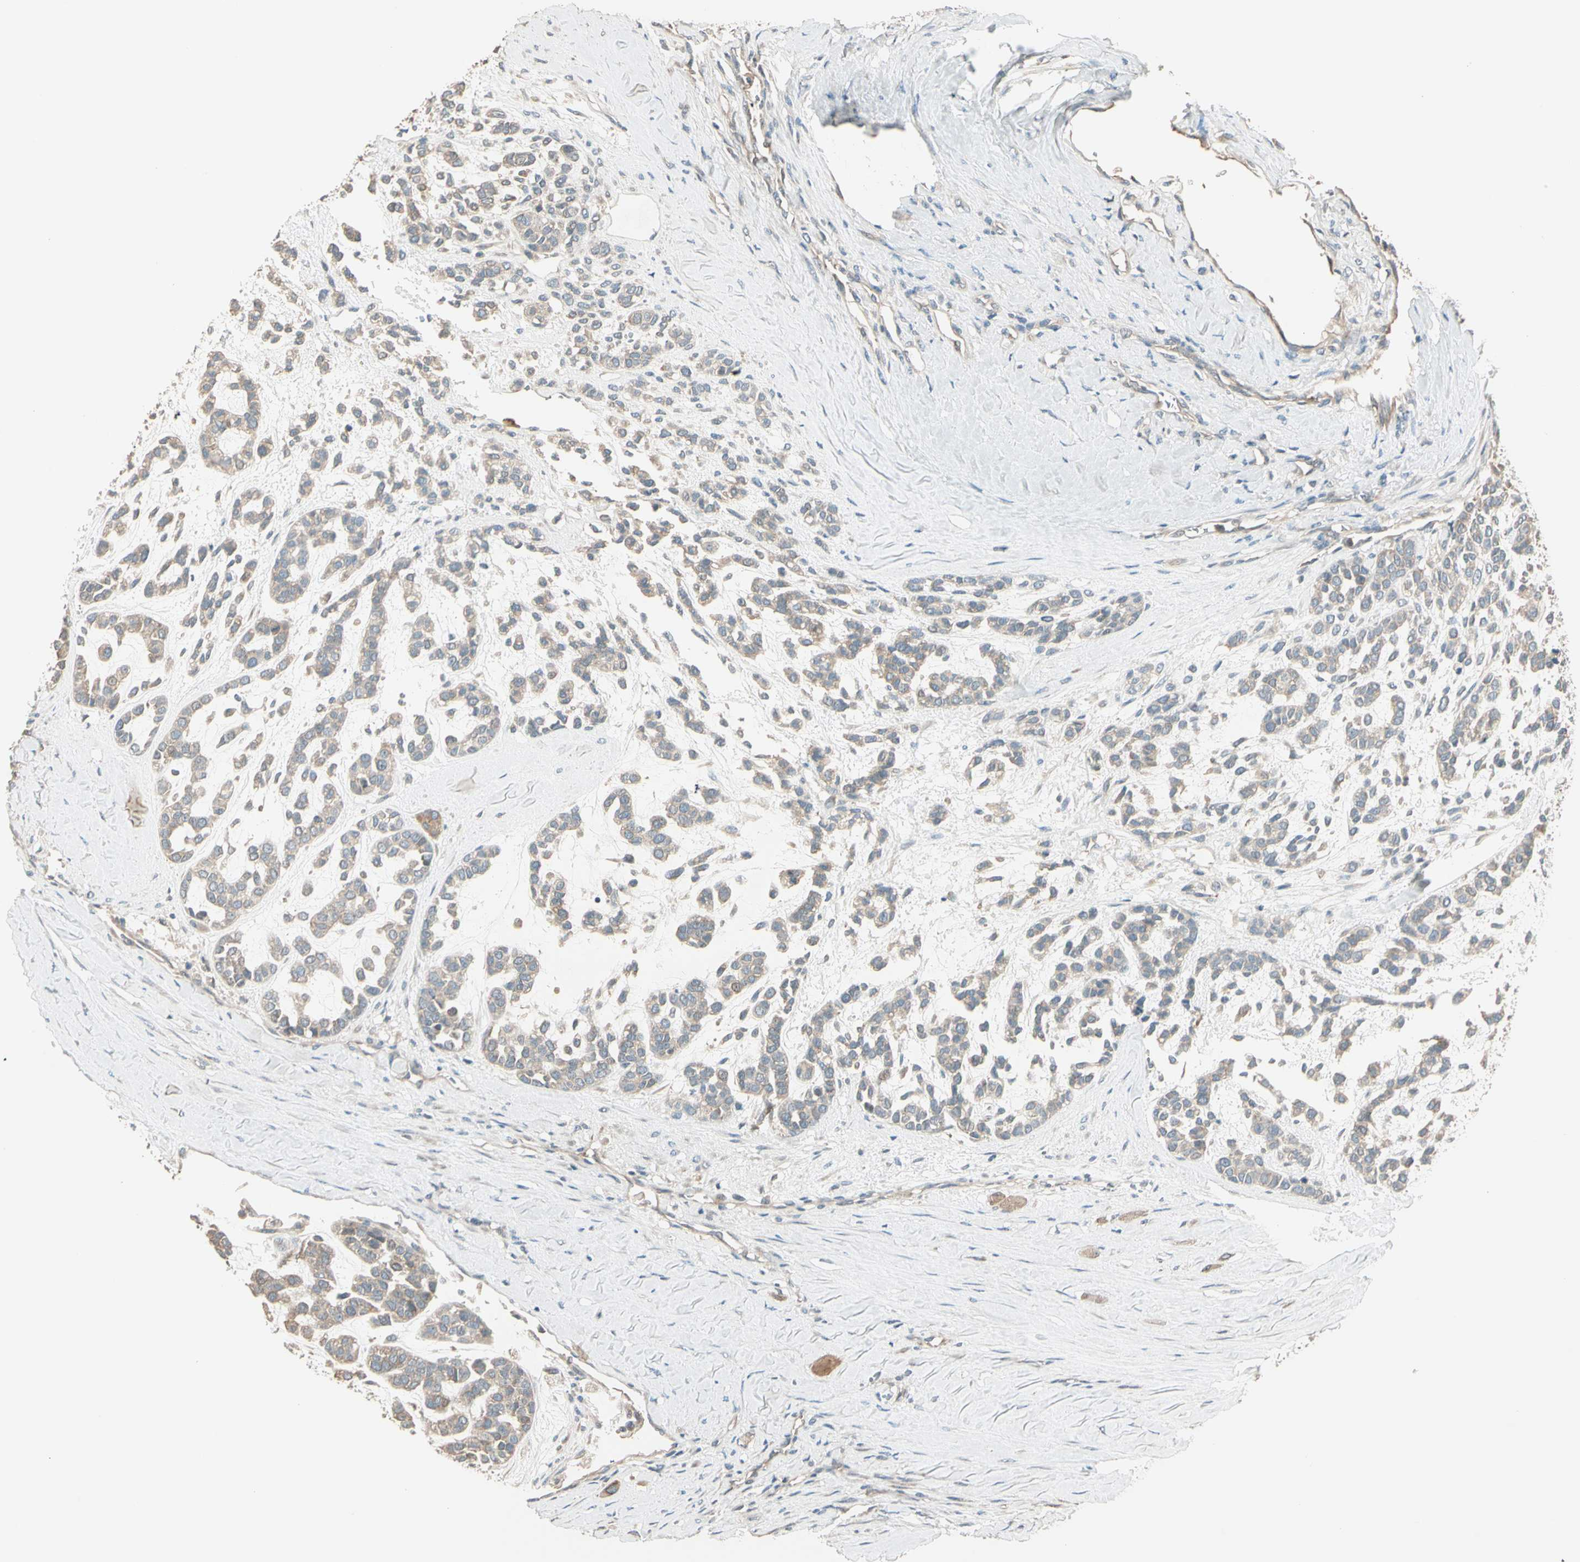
{"staining": {"intensity": "weak", "quantity": ">75%", "location": "cytoplasmic/membranous"}, "tissue": "head and neck cancer", "cell_type": "Tumor cells", "image_type": "cancer", "snomed": [{"axis": "morphology", "description": "Adenocarcinoma, NOS"}, {"axis": "morphology", "description": "Adenoma, NOS"}, {"axis": "topography", "description": "Head-Neck"}], "caption": "Immunohistochemical staining of human head and neck cancer (adenocarcinoma) exhibits low levels of weak cytoplasmic/membranous protein staining in approximately >75% of tumor cells.", "gene": "TNFRSF21", "patient": {"sex": "female", "age": 55}}